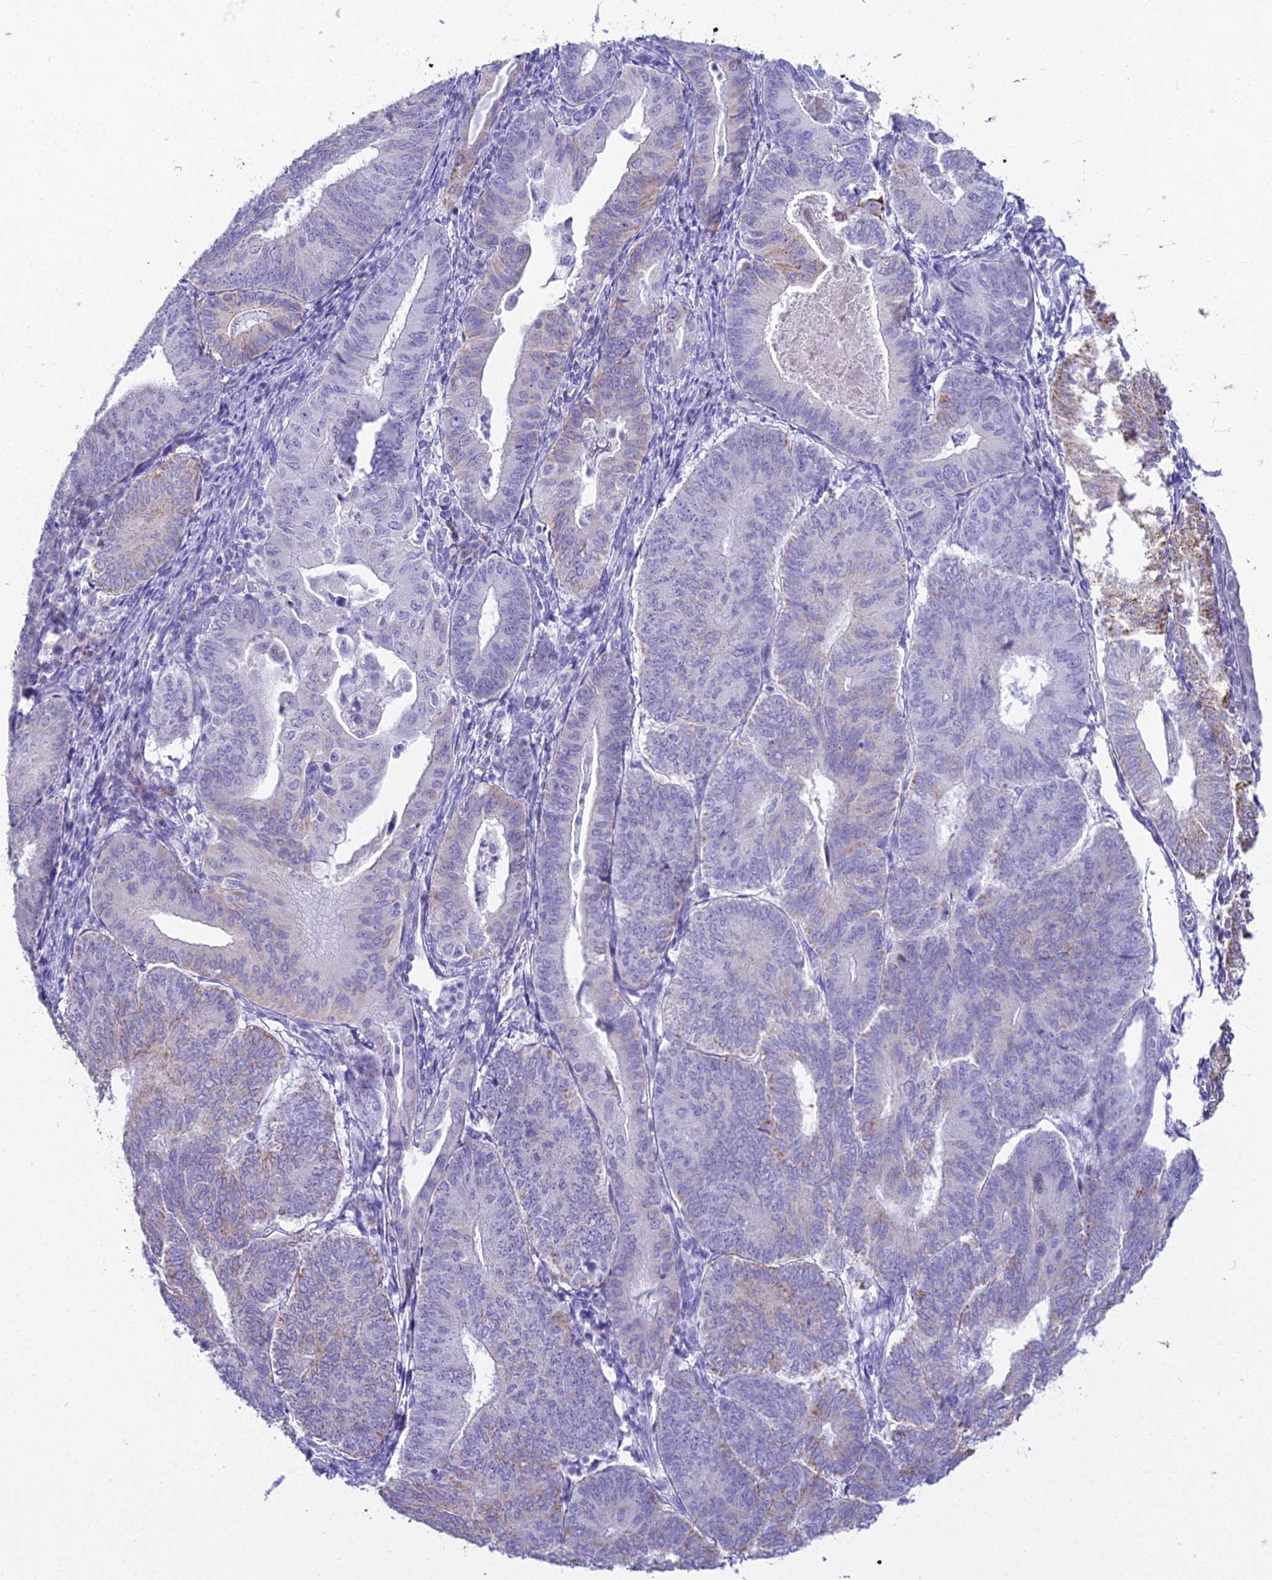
{"staining": {"intensity": "moderate", "quantity": "<25%", "location": "cytoplasmic/membranous"}, "tissue": "endometrial cancer", "cell_type": "Tumor cells", "image_type": "cancer", "snomed": [{"axis": "morphology", "description": "Adenocarcinoma, NOS"}, {"axis": "topography", "description": "Endometrium"}], "caption": "Immunohistochemistry (IHC) (DAB (3,3'-diaminobenzidine)) staining of human endometrial cancer (adenocarcinoma) demonstrates moderate cytoplasmic/membranous protein staining in approximately <25% of tumor cells.", "gene": "CGB2", "patient": {"sex": "female", "age": 81}}